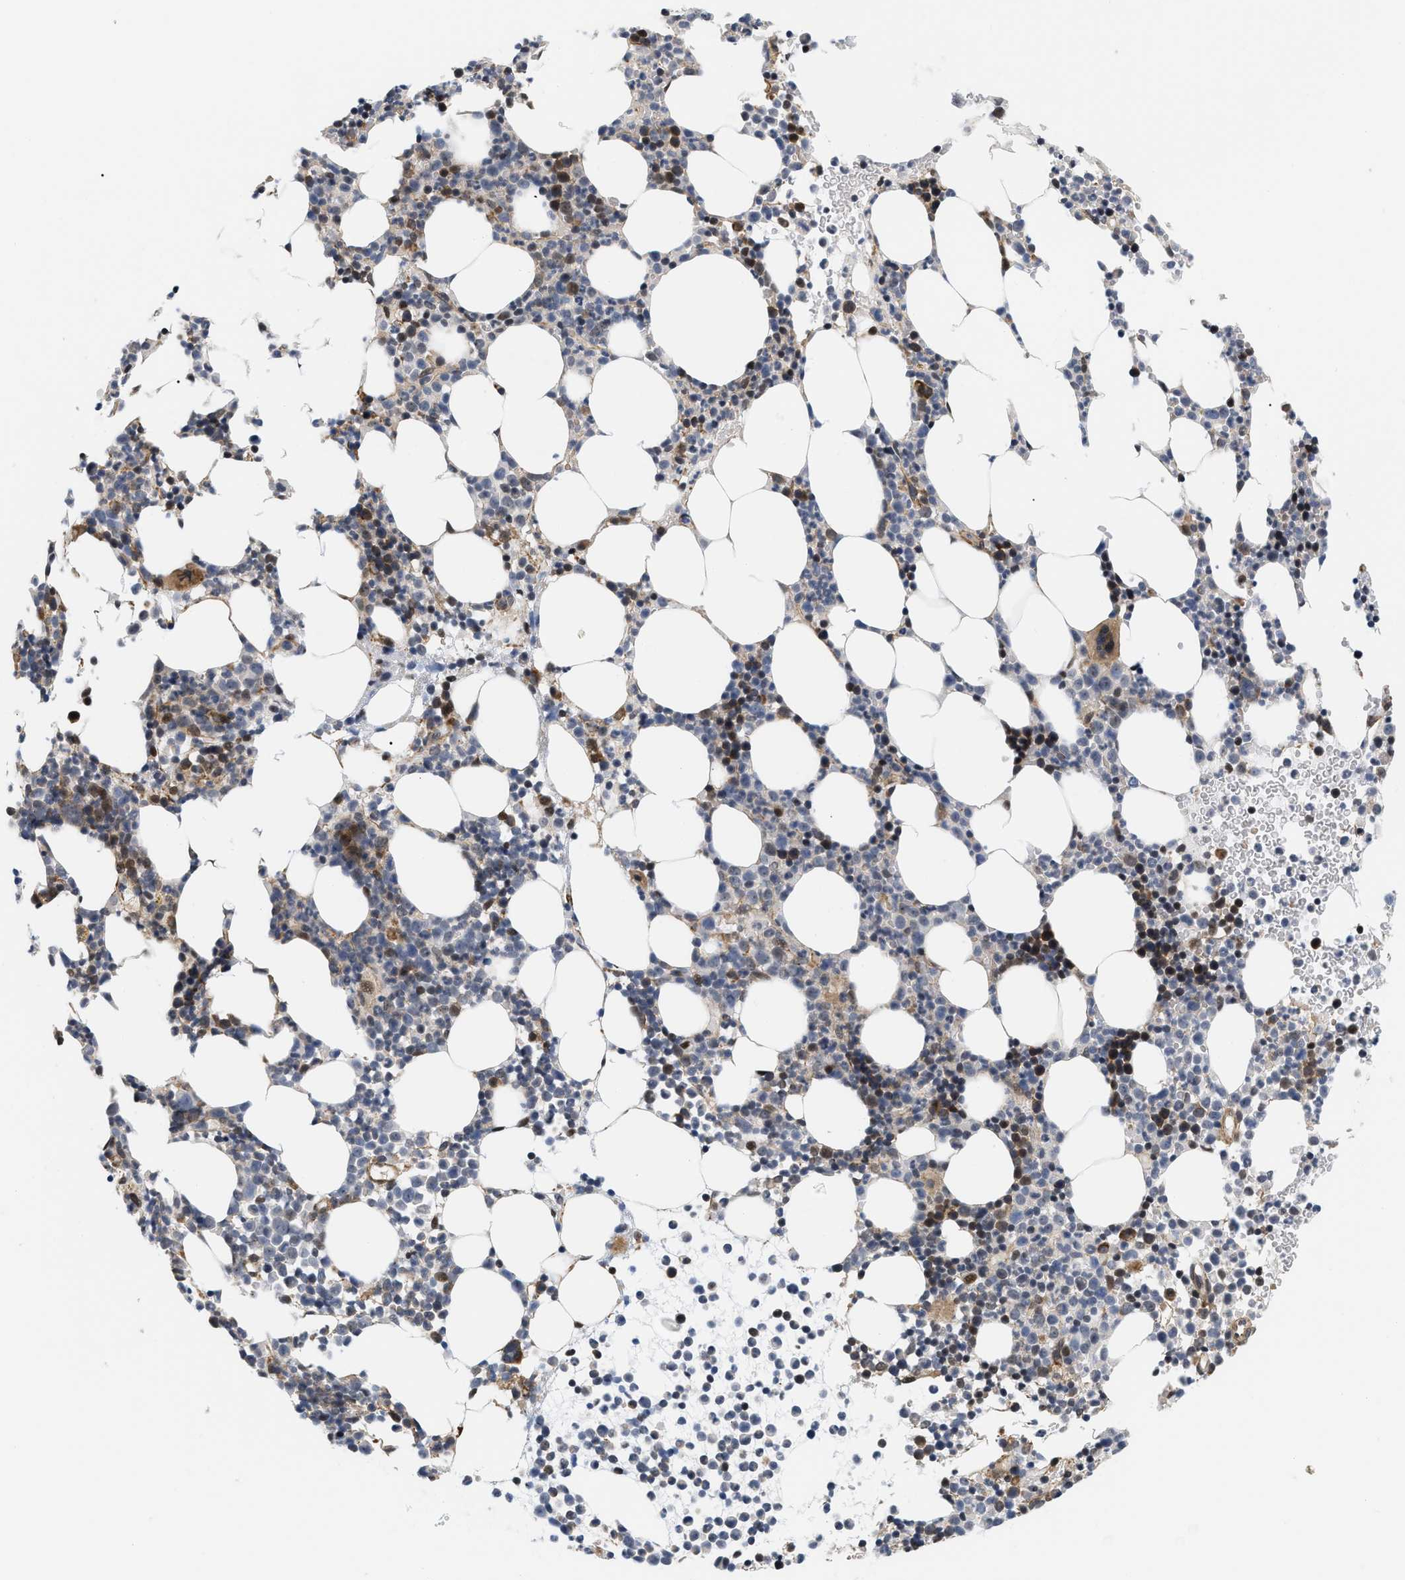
{"staining": {"intensity": "moderate", "quantity": "<25%", "location": "cytoplasmic/membranous,nuclear"}, "tissue": "bone marrow", "cell_type": "Hematopoietic cells", "image_type": "normal", "snomed": [{"axis": "morphology", "description": "Normal tissue, NOS"}, {"axis": "morphology", "description": "Inflammation, NOS"}, {"axis": "topography", "description": "Bone marrow"}], "caption": "Immunohistochemical staining of benign bone marrow exhibits moderate cytoplasmic/membranous,nuclear protein staining in about <25% of hematopoietic cells.", "gene": "GPRASP2", "patient": {"sex": "female", "age": 67}}